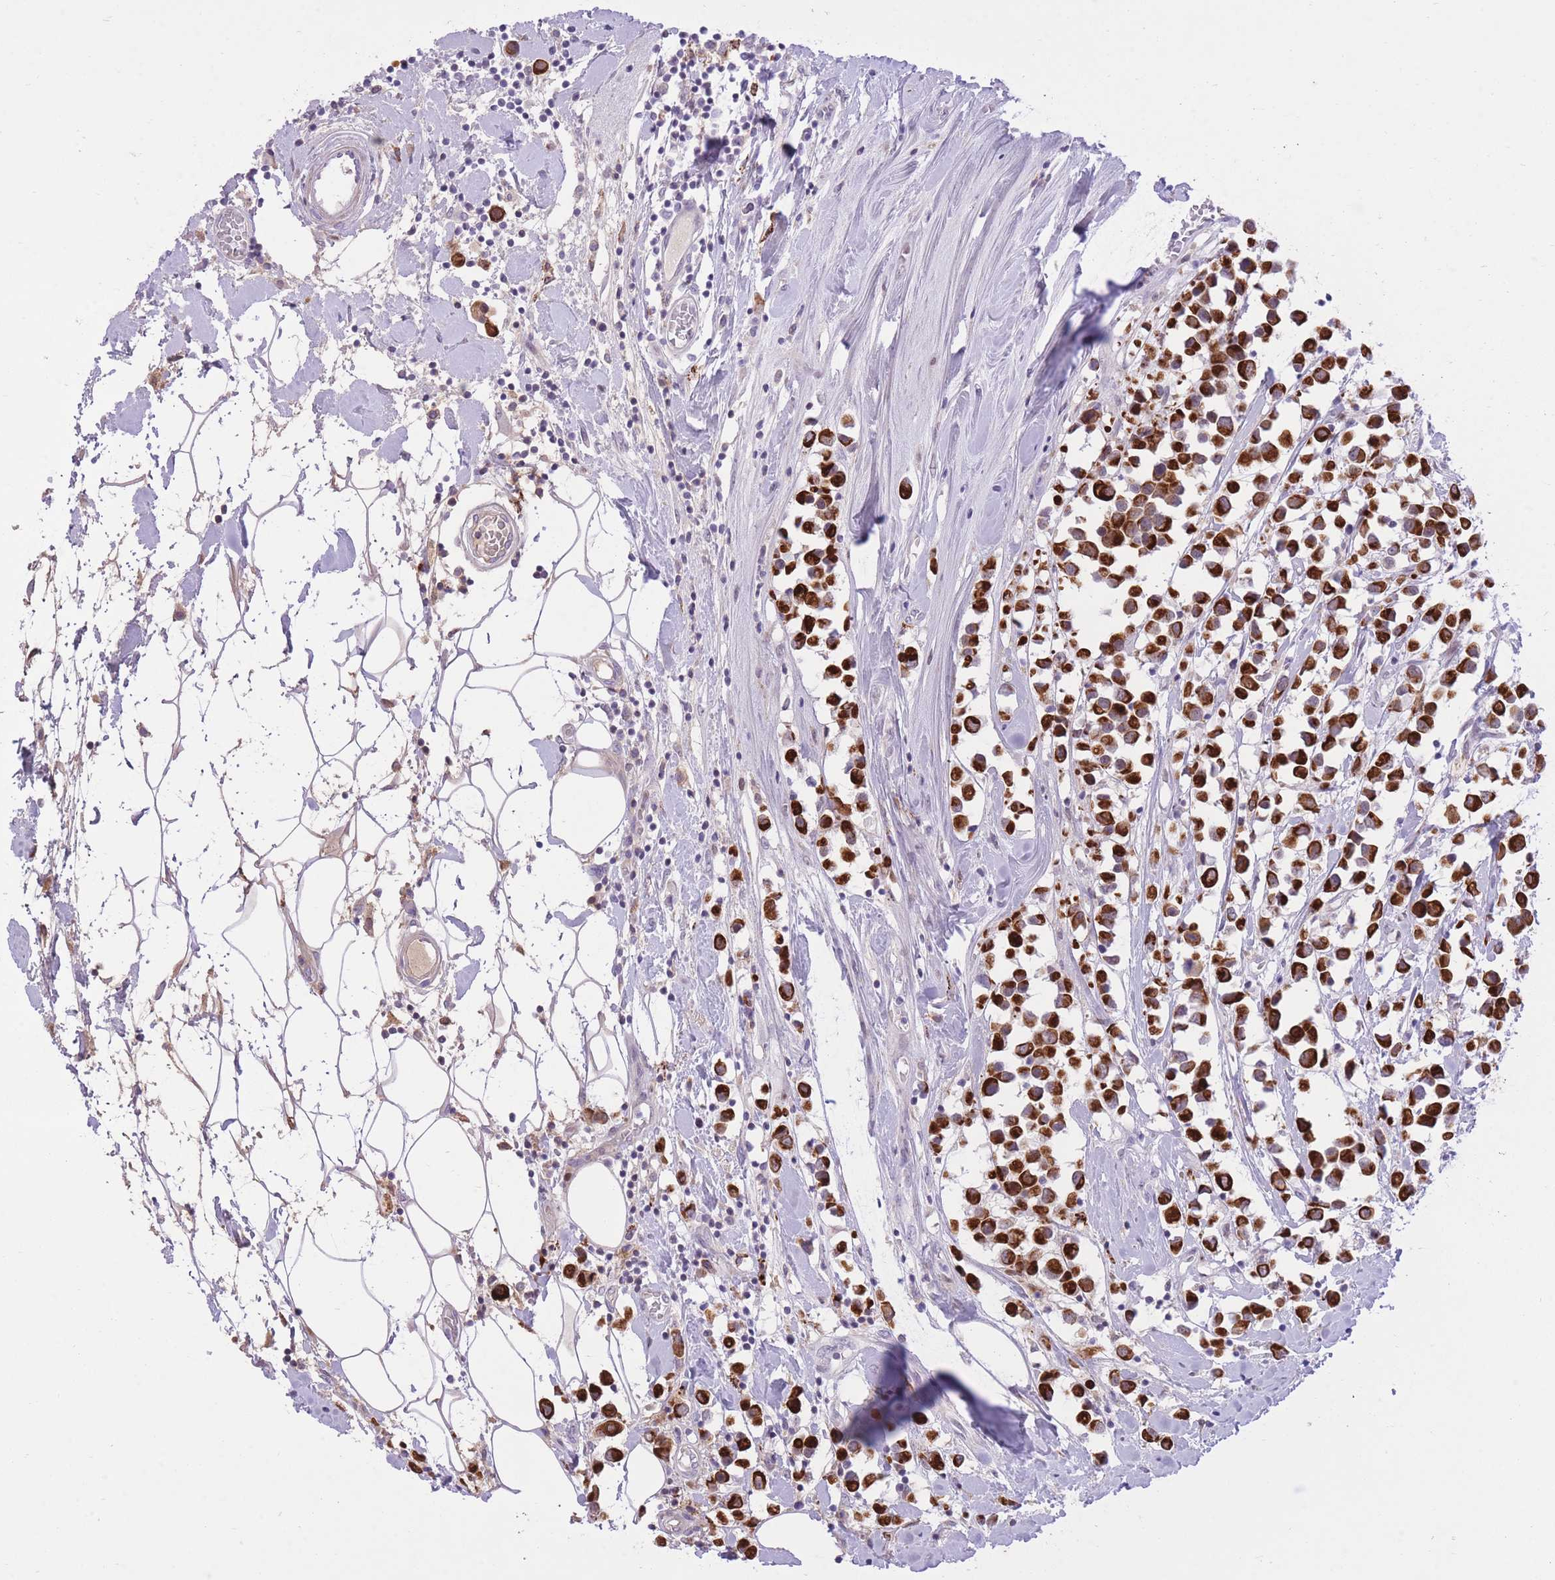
{"staining": {"intensity": "strong", "quantity": ">75%", "location": "cytoplasmic/membranous"}, "tissue": "breast cancer", "cell_type": "Tumor cells", "image_type": "cancer", "snomed": [{"axis": "morphology", "description": "Duct carcinoma"}, {"axis": "topography", "description": "Breast"}], "caption": "The image demonstrates immunohistochemical staining of invasive ductal carcinoma (breast). There is strong cytoplasmic/membranous expression is present in about >75% of tumor cells.", "gene": "MEIS3", "patient": {"sex": "female", "age": 61}}